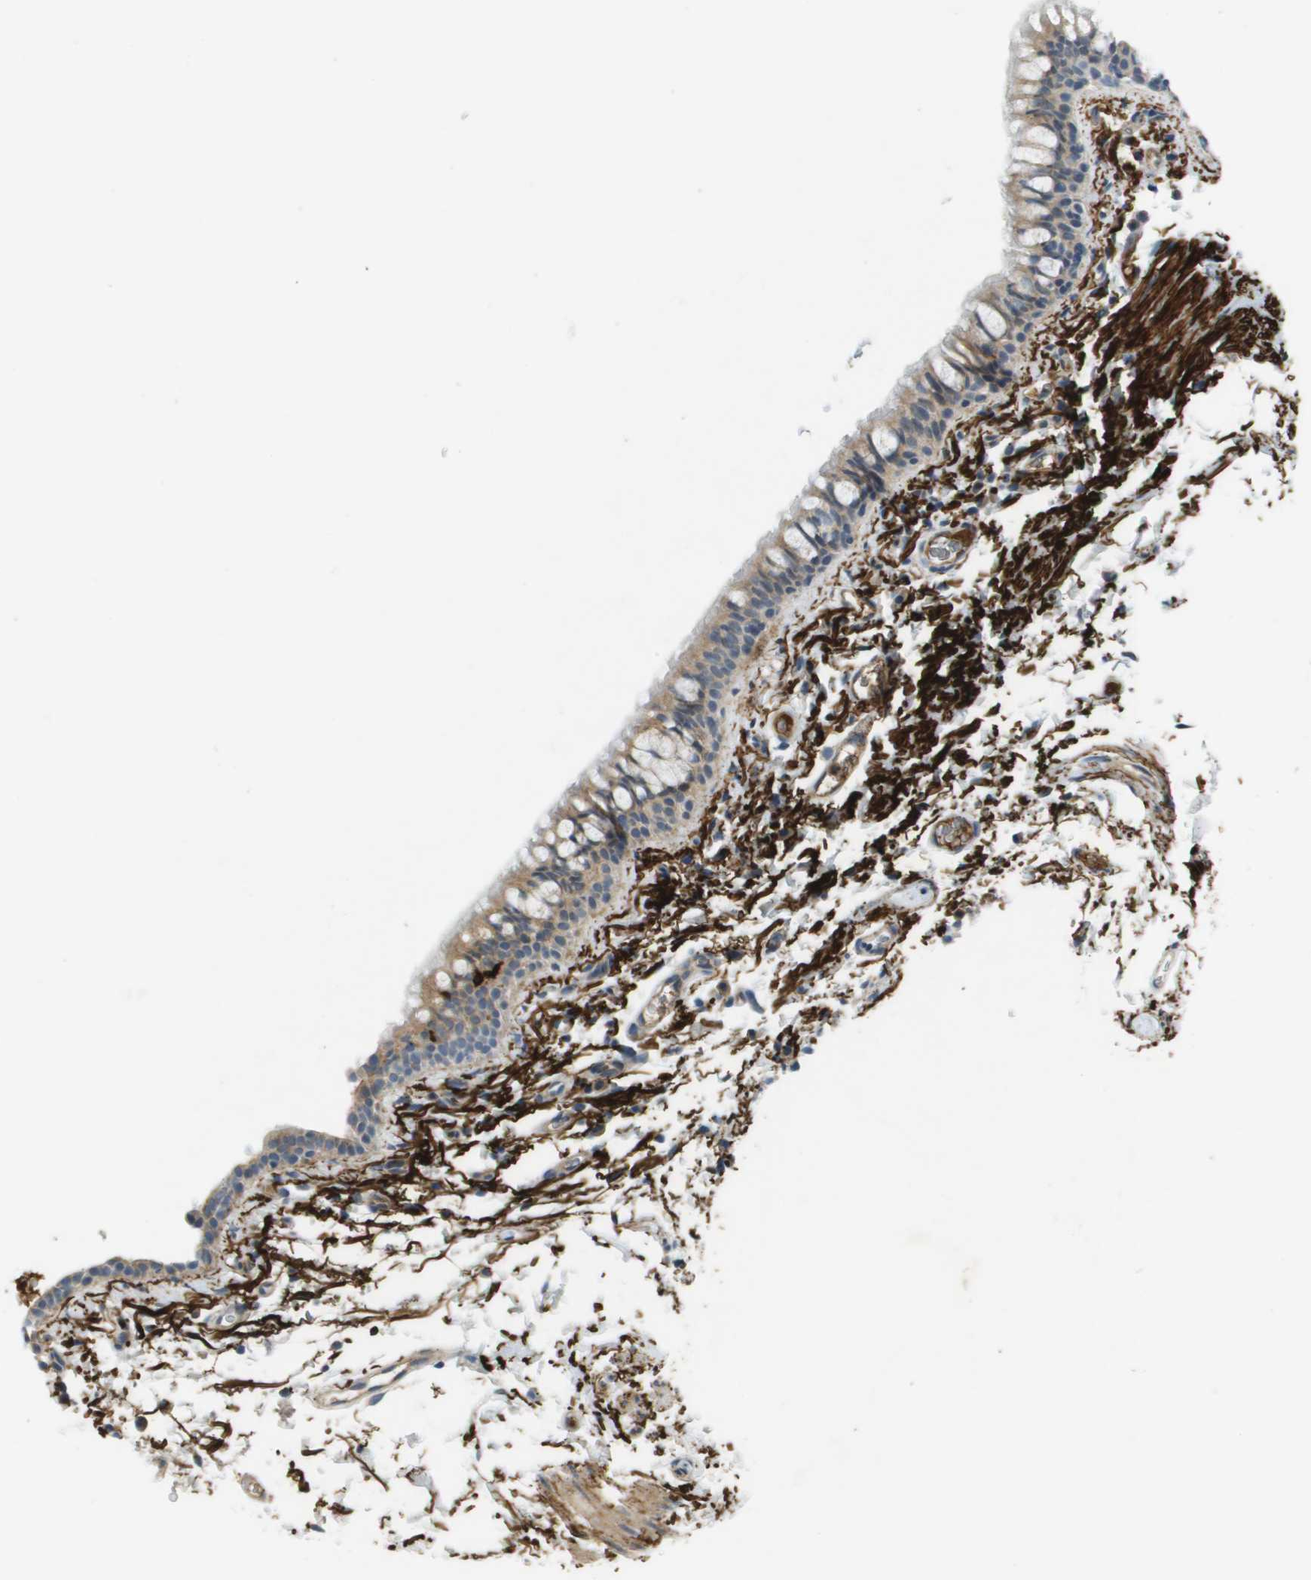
{"staining": {"intensity": "weak", "quantity": ">75%", "location": "cytoplasmic/membranous"}, "tissue": "bronchus", "cell_type": "Respiratory epithelial cells", "image_type": "normal", "snomed": [{"axis": "morphology", "description": "Normal tissue, NOS"}, {"axis": "morphology", "description": "Malignant melanoma, Metastatic site"}, {"axis": "topography", "description": "Bronchus"}, {"axis": "topography", "description": "Lung"}], "caption": "Protein analysis of unremarkable bronchus reveals weak cytoplasmic/membranous positivity in about >75% of respiratory epithelial cells.", "gene": "VTN", "patient": {"sex": "male", "age": 64}}